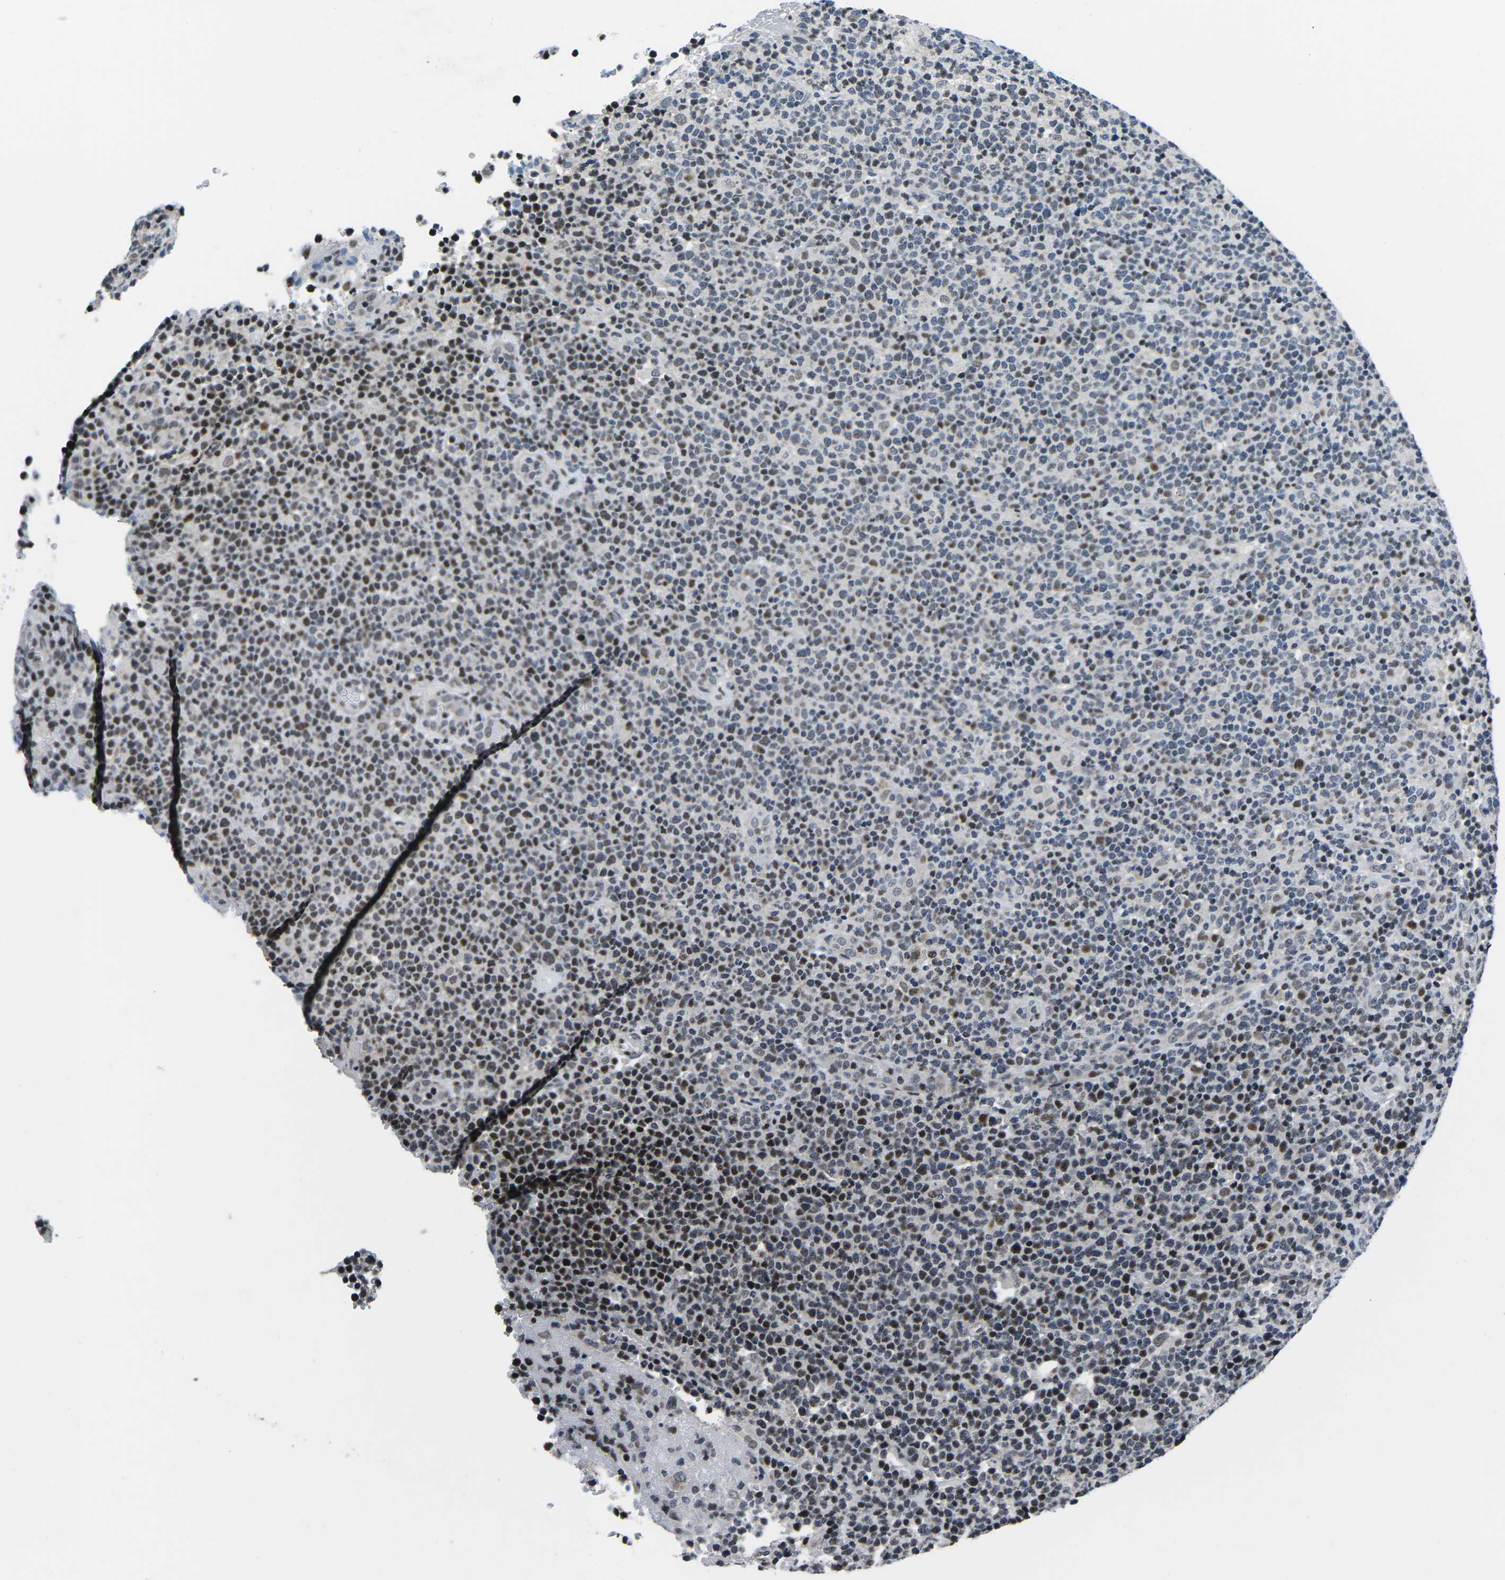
{"staining": {"intensity": "moderate", "quantity": "25%-75%", "location": "nuclear"}, "tissue": "lymphoma", "cell_type": "Tumor cells", "image_type": "cancer", "snomed": [{"axis": "morphology", "description": "Malignant lymphoma, non-Hodgkin's type, High grade"}, {"axis": "topography", "description": "Lymph node"}], "caption": "The image reveals staining of malignant lymphoma, non-Hodgkin's type (high-grade), revealing moderate nuclear protein expression (brown color) within tumor cells. The protein of interest is shown in brown color, while the nuclei are stained blue.", "gene": "CDC73", "patient": {"sex": "male", "age": 61}}